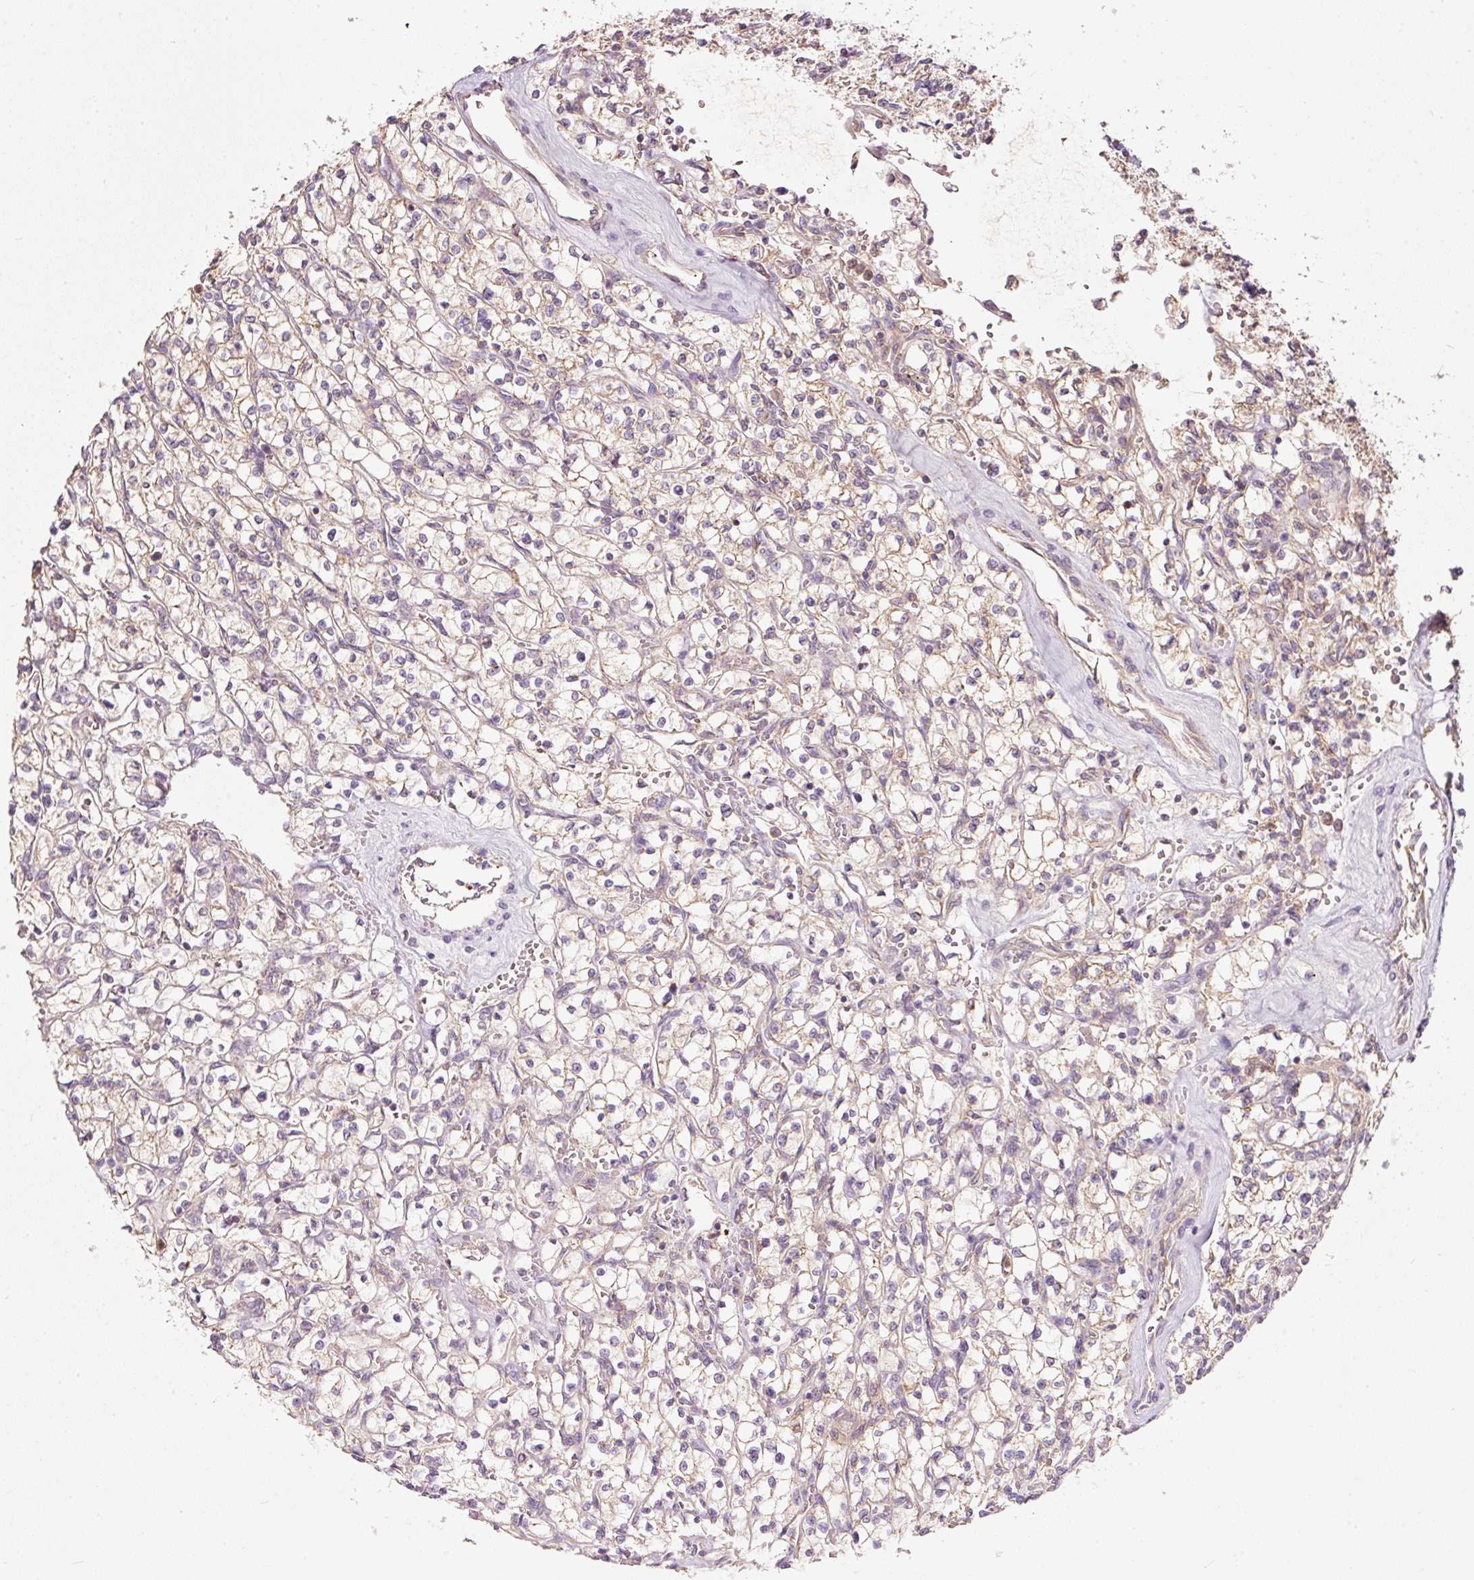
{"staining": {"intensity": "weak", "quantity": "25%-75%", "location": "cytoplasmic/membranous"}, "tissue": "renal cancer", "cell_type": "Tumor cells", "image_type": "cancer", "snomed": [{"axis": "morphology", "description": "Adenocarcinoma, NOS"}, {"axis": "topography", "description": "Kidney"}], "caption": "Immunohistochemical staining of human renal cancer (adenocarcinoma) exhibits low levels of weak cytoplasmic/membranous protein expression in about 25%-75% of tumor cells.", "gene": "PSENEN", "patient": {"sex": "female", "age": 64}}